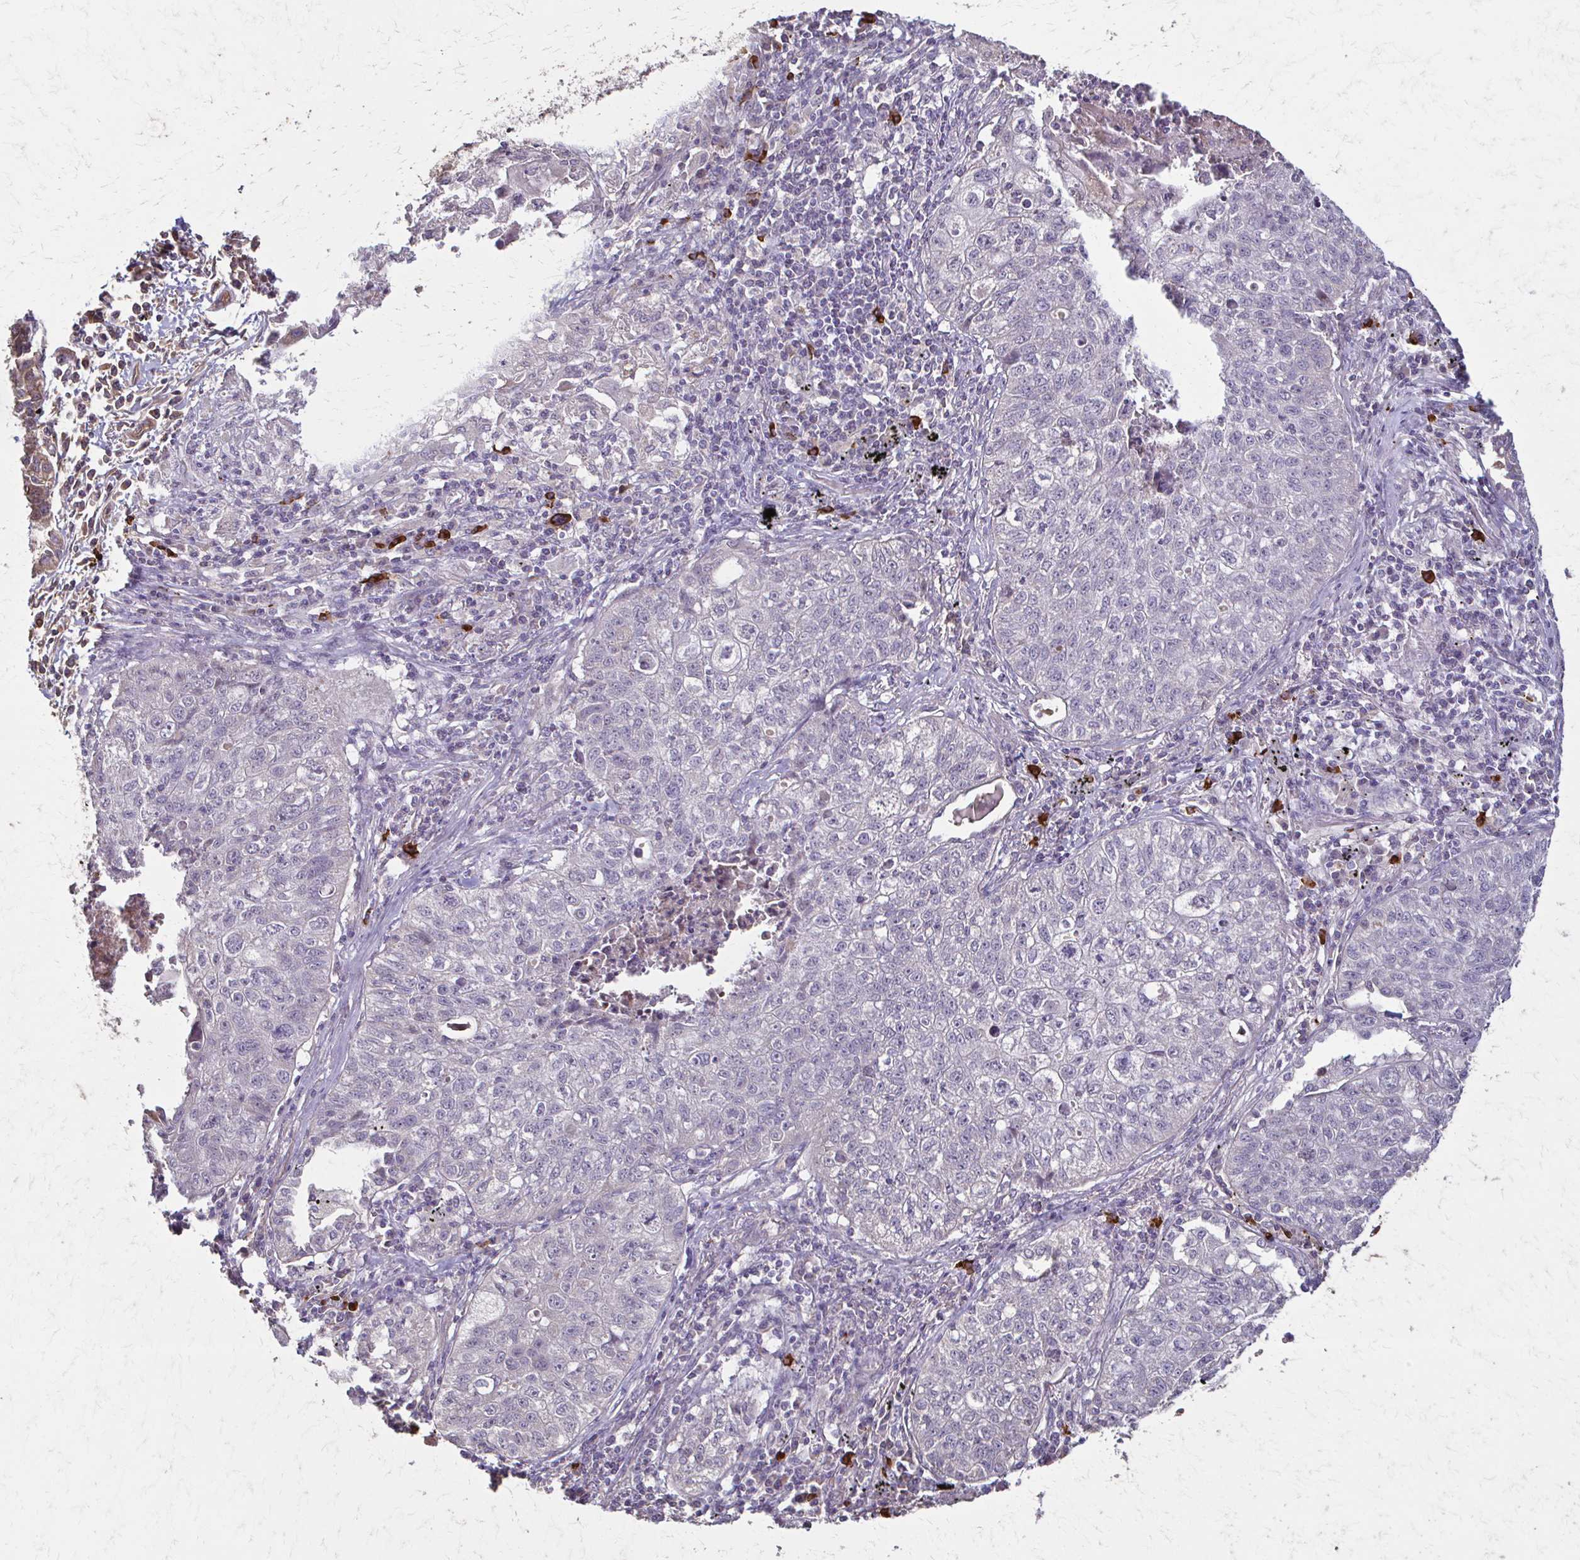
{"staining": {"intensity": "negative", "quantity": "none", "location": "none"}, "tissue": "lung cancer", "cell_type": "Tumor cells", "image_type": "cancer", "snomed": [{"axis": "morphology", "description": "Normal morphology"}, {"axis": "morphology", "description": "Aneuploidy"}, {"axis": "morphology", "description": "Squamous cell carcinoma, NOS"}, {"axis": "topography", "description": "Lymph node"}, {"axis": "topography", "description": "Lung"}], "caption": "Immunohistochemistry (IHC) of human lung squamous cell carcinoma displays no positivity in tumor cells.", "gene": "IL18BP", "patient": {"sex": "female", "age": 76}}